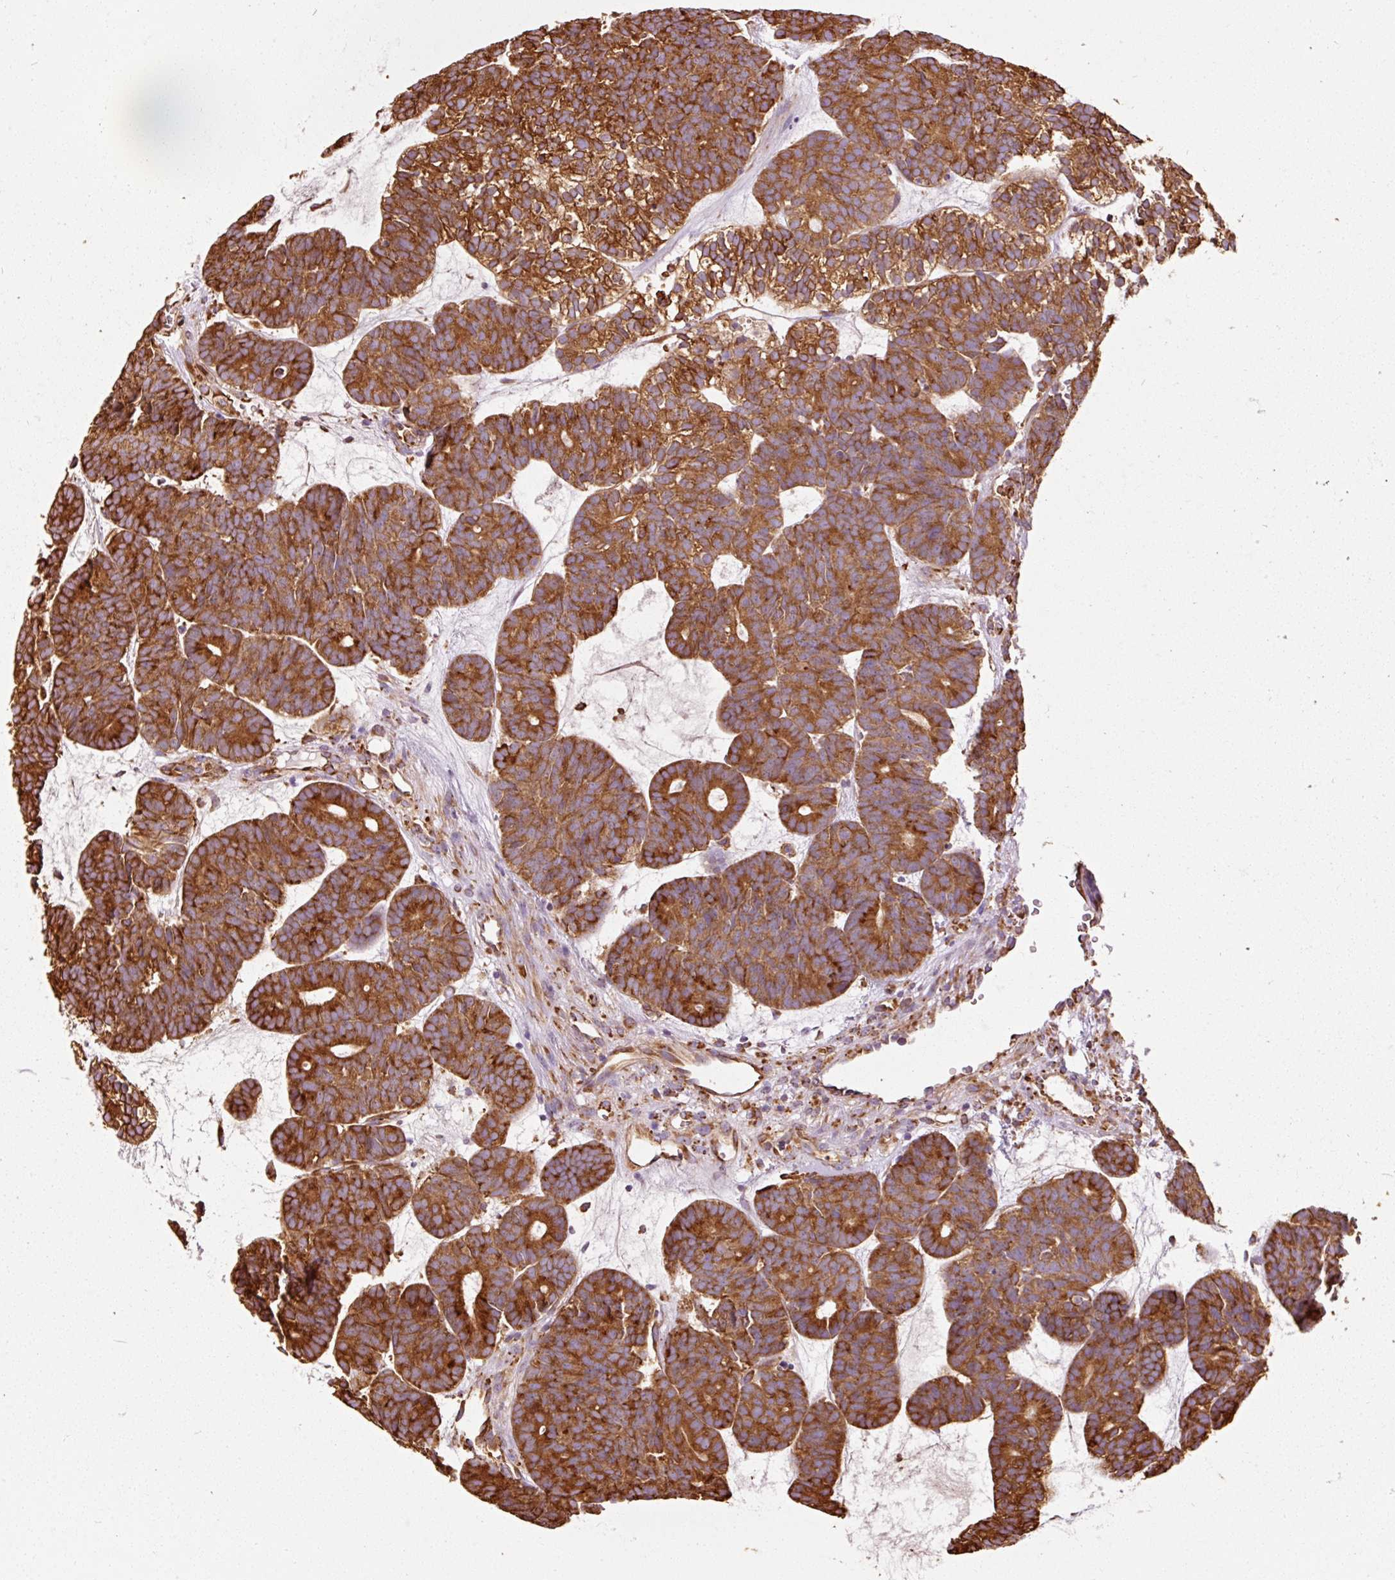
{"staining": {"intensity": "strong", "quantity": ">75%", "location": "cytoplasmic/membranous"}, "tissue": "head and neck cancer", "cell_type": "Tumor cells", "image_type": "cancer", "snomed": [{"axis": "morphology", "description": "Adenocarcinoma, NOS"}, {"axis": "topography", "description": "Head-Neck"}], "caption": "The immunohistochemical stain highlights strong cytoplasmic/membranous staining in tumor cells of head and neck cancer (adenocarcinoma) tissue.", "gene": "KLC1", "patient": {"sex": "female", "age": 81}}